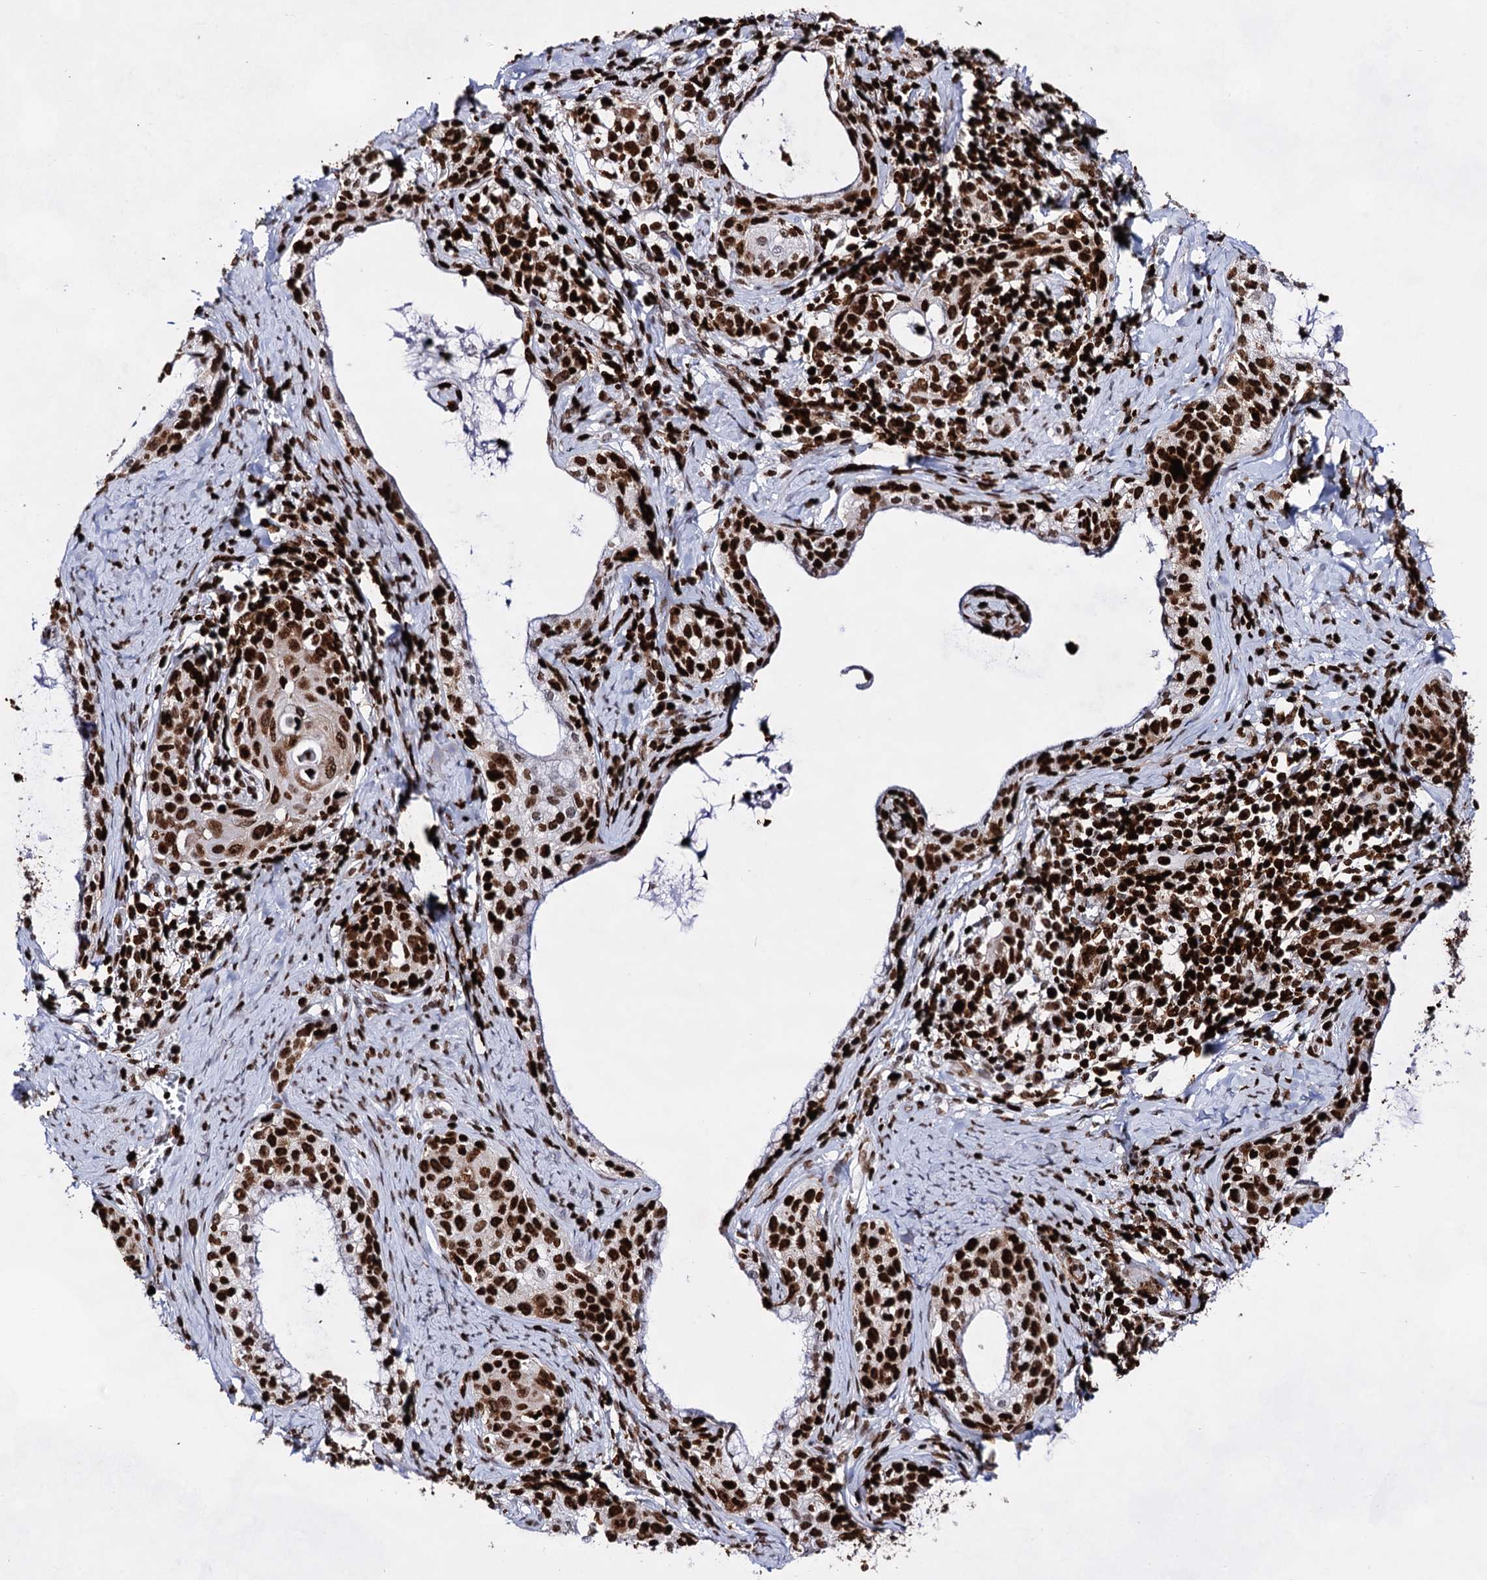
{"staining": {"intensity": "strong", "quantity": ">75%", "location": "nuclear"}, "tissue": "cervical cancer", "cell_type": "Tumor cells", "image_type": "cancer", "snomed": [{"axis": "morphology", "description": "Squamous cell carcinoma, NOS"}, {"axis": "morphology", "description": "Adenocarcinoma, NOS"}, {"axis": "topography", "description": "Cervix"}], "caption": "This image displays IHC staining of human cervical cancer, with high strong nuclear expression in approximately >75% of tumor cells.", "gene": "HMGB2", "patient": {"sex": "female", "age": 52}}